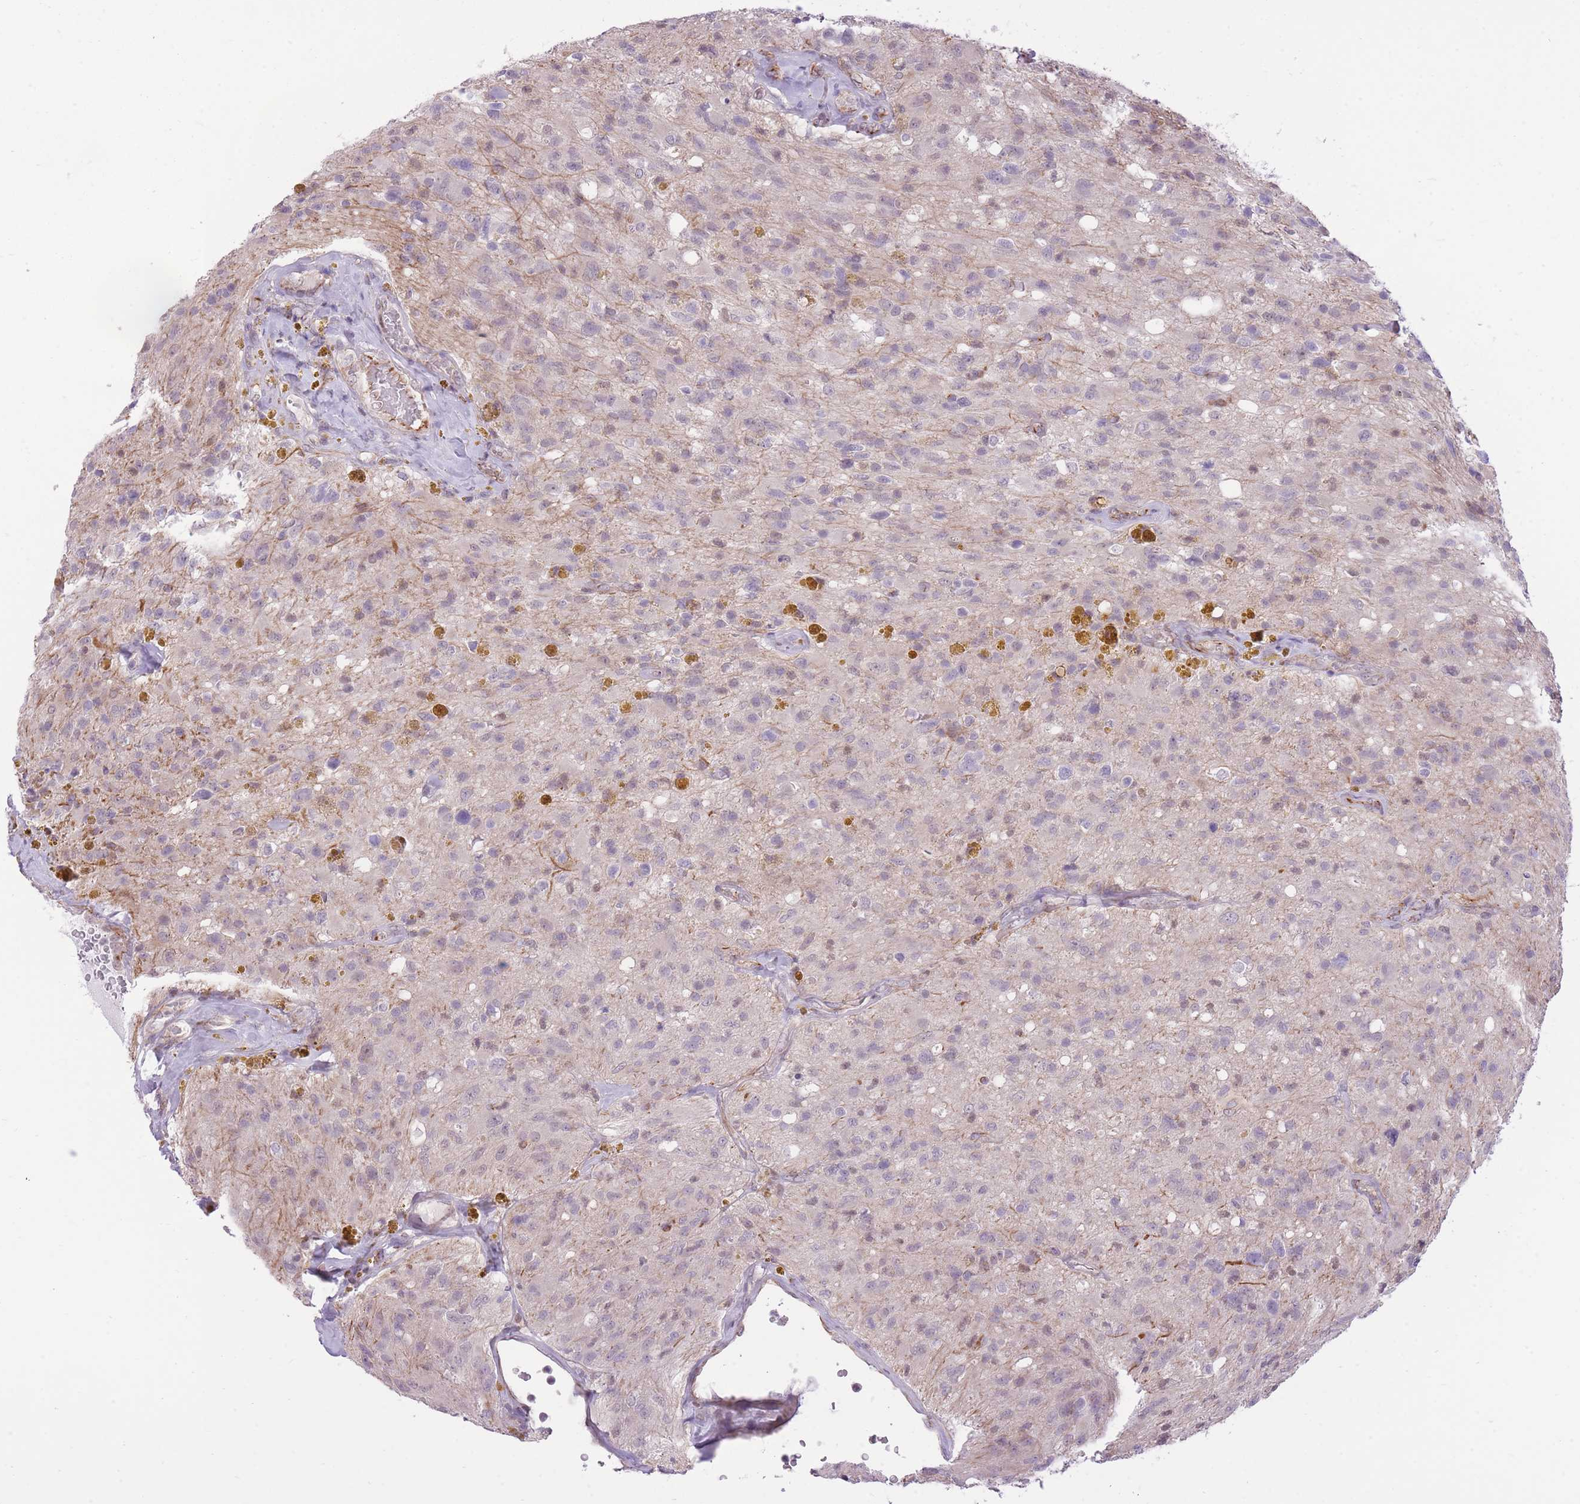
{"staining": {"intensity": "moderate", "quantity": "<25%", "location": "nuclear"}, "tissue": "glioma", "cell_type": "Tumor cells", "image_type": "cancer", "snomed": [{"axis": "morphology", "description": "Glioma, malignant, High grade"}, {"axis": "topography", "description": "Brain"}], "caption": "Glioma stained for a protein demonstrates moderate nuclear positivity in tumor cells.", "gene": "ELL", "patient": {"sex": "male", "age": 69}}